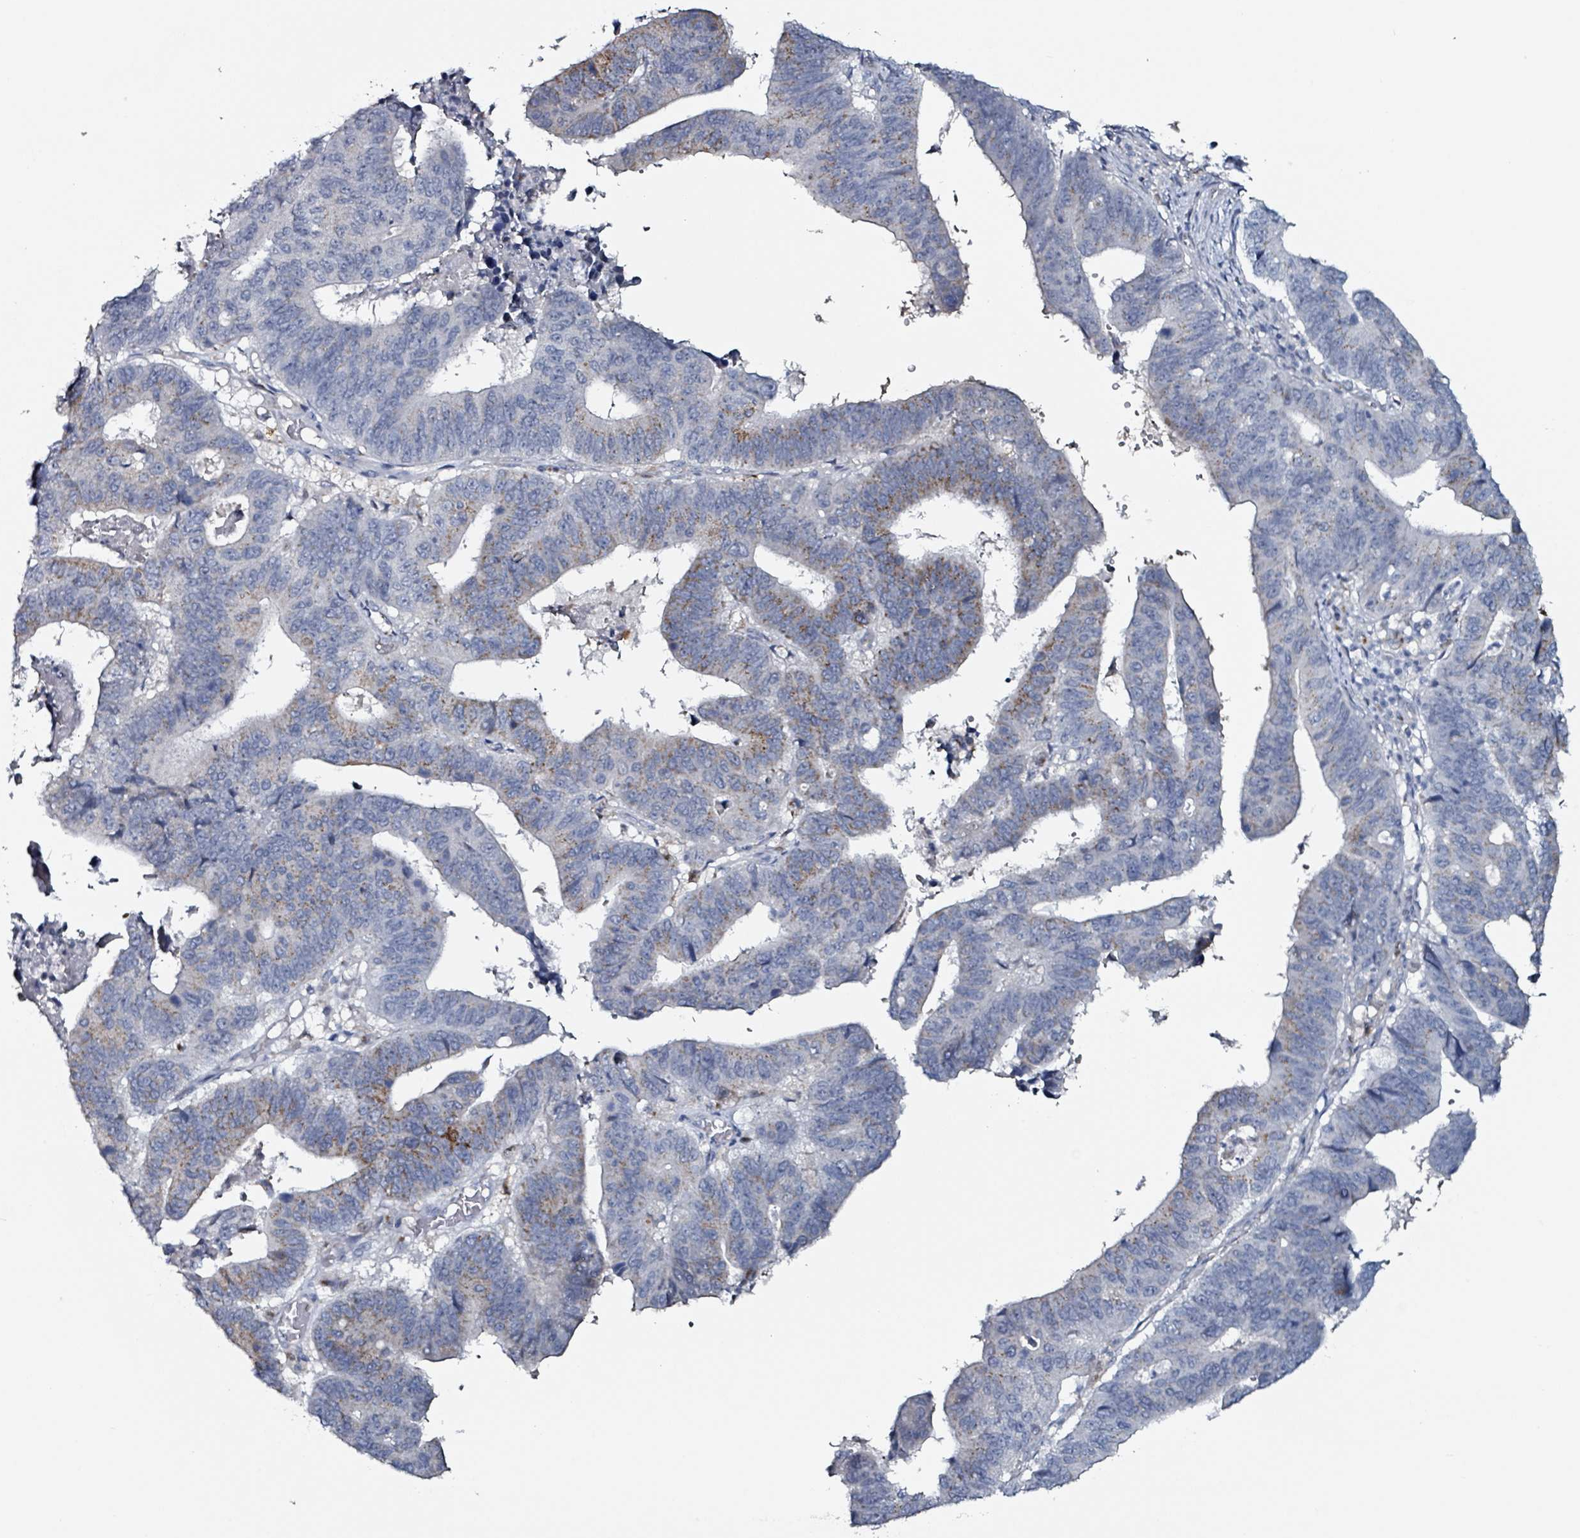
{"staining": {"intensity": "strong", "quantity": "<25%", "location": "cytoplasmic/membranous"}, "tissue": "stomach cancer", "cell_type": "Tumor cells", "image_type": "cancer", "snomed": [{"axis": "morphology", "description": "Adenocarcinoma, NOS"}, {"axis": "topography", "description": "Stomach"}], "caption": "This is a photomicrograph of IHC staining of adenocarcinoma (stomach), which shows strong staining in the cytoplasmic/membranous of tumor cells.", "gene": "B3GAT3", "patient": {"sex": "male", "age": 59}}